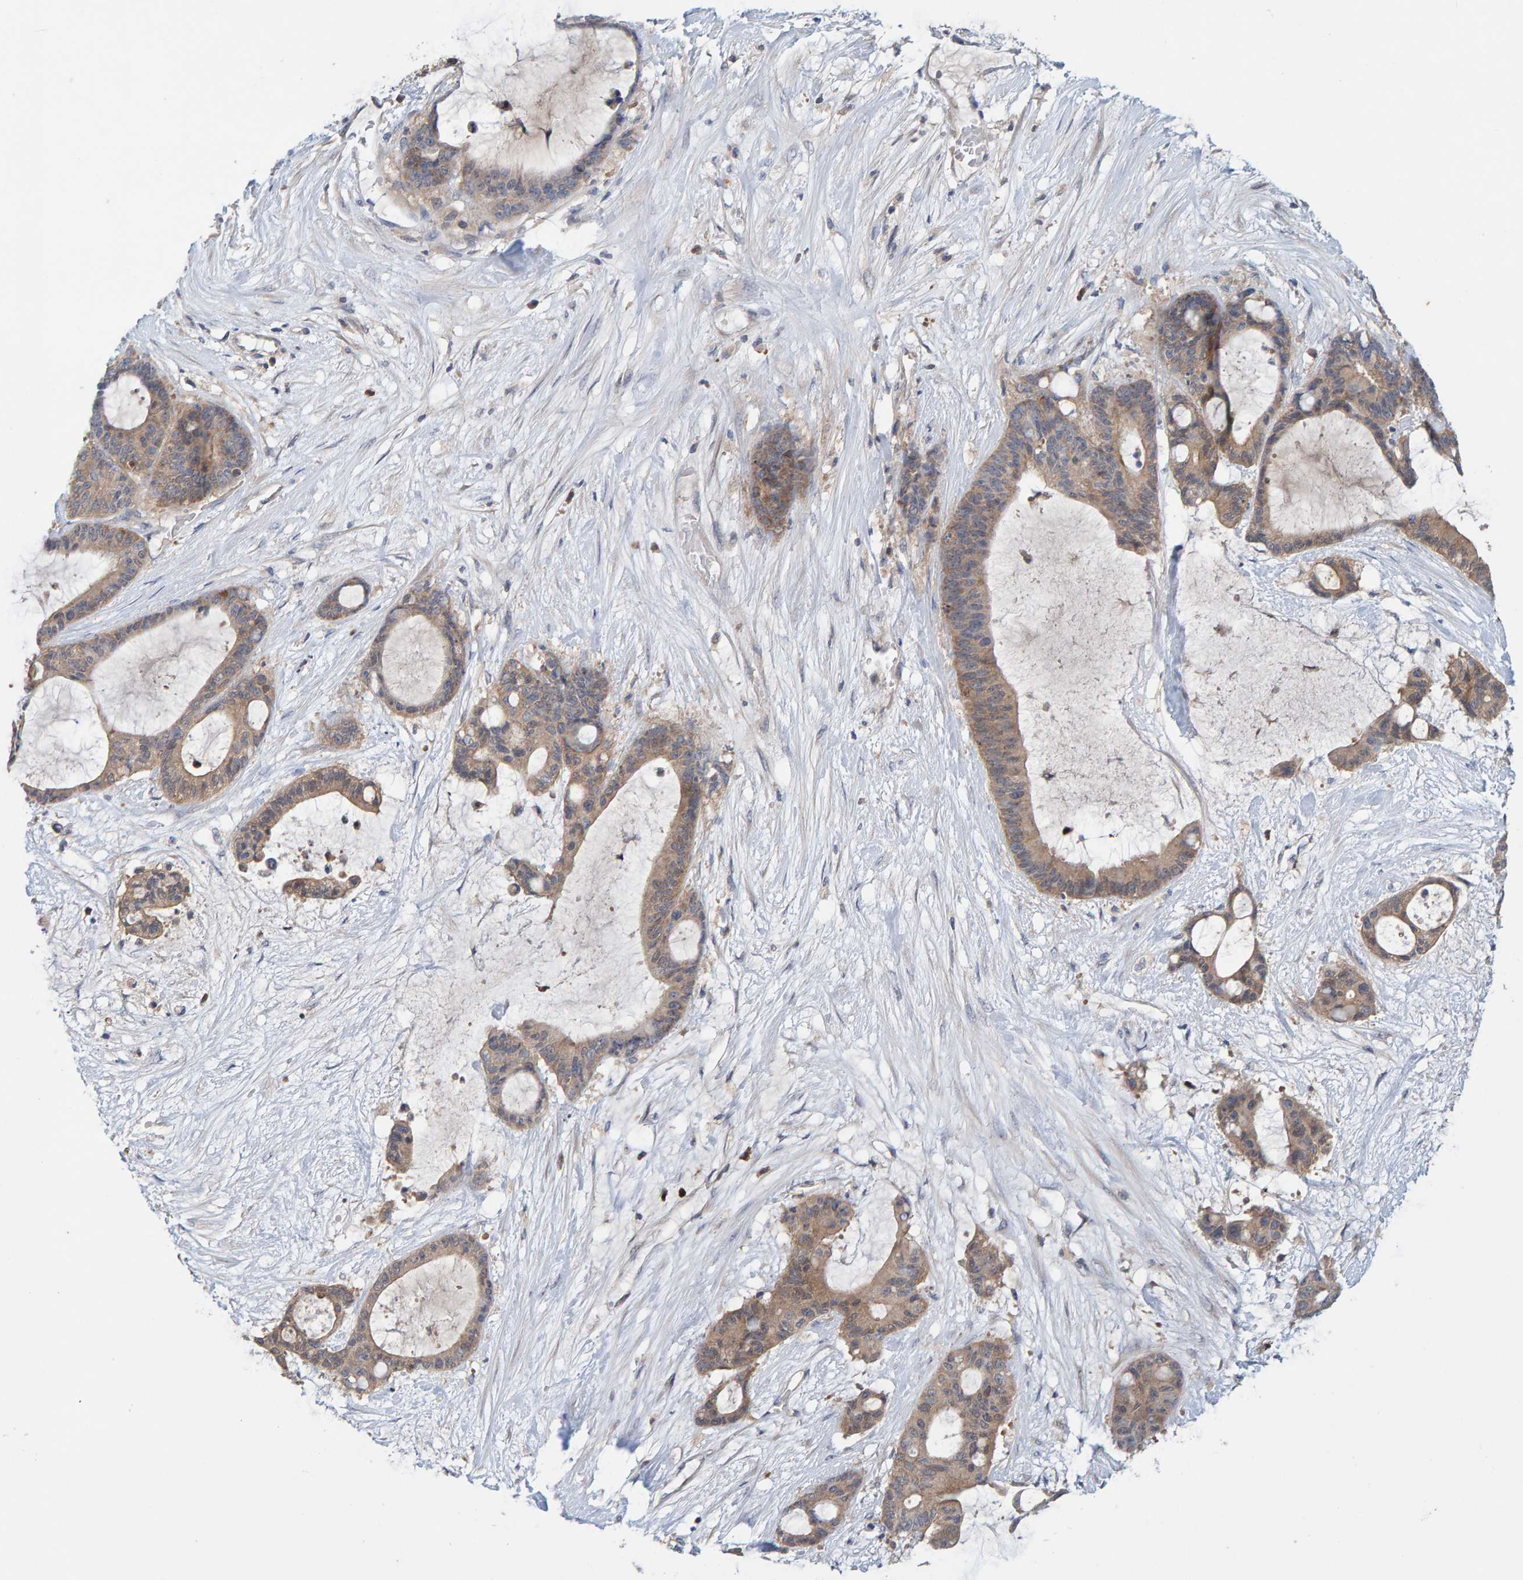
{"staining": {"intensity": "weak", "quantity": ">75%", "location": "cytoplasmic/membranous"}, "tissue": "liver cancer", "cell_type": "Tumor cells", "image_type": "cancer", "snomed": [{"axis": "morphology", "description": "Cholangiocarcinoma"}, {"axis": "topography", "description": "Liver"}], "caption": "This is a histology image of IHC staining of liver cholangiocarcinoma, which shows weak positivity in the cytoplasmic/membranous of tumor cells.", "gene": "TATDN1", "patient": {"sex": "female", "age": 73}}